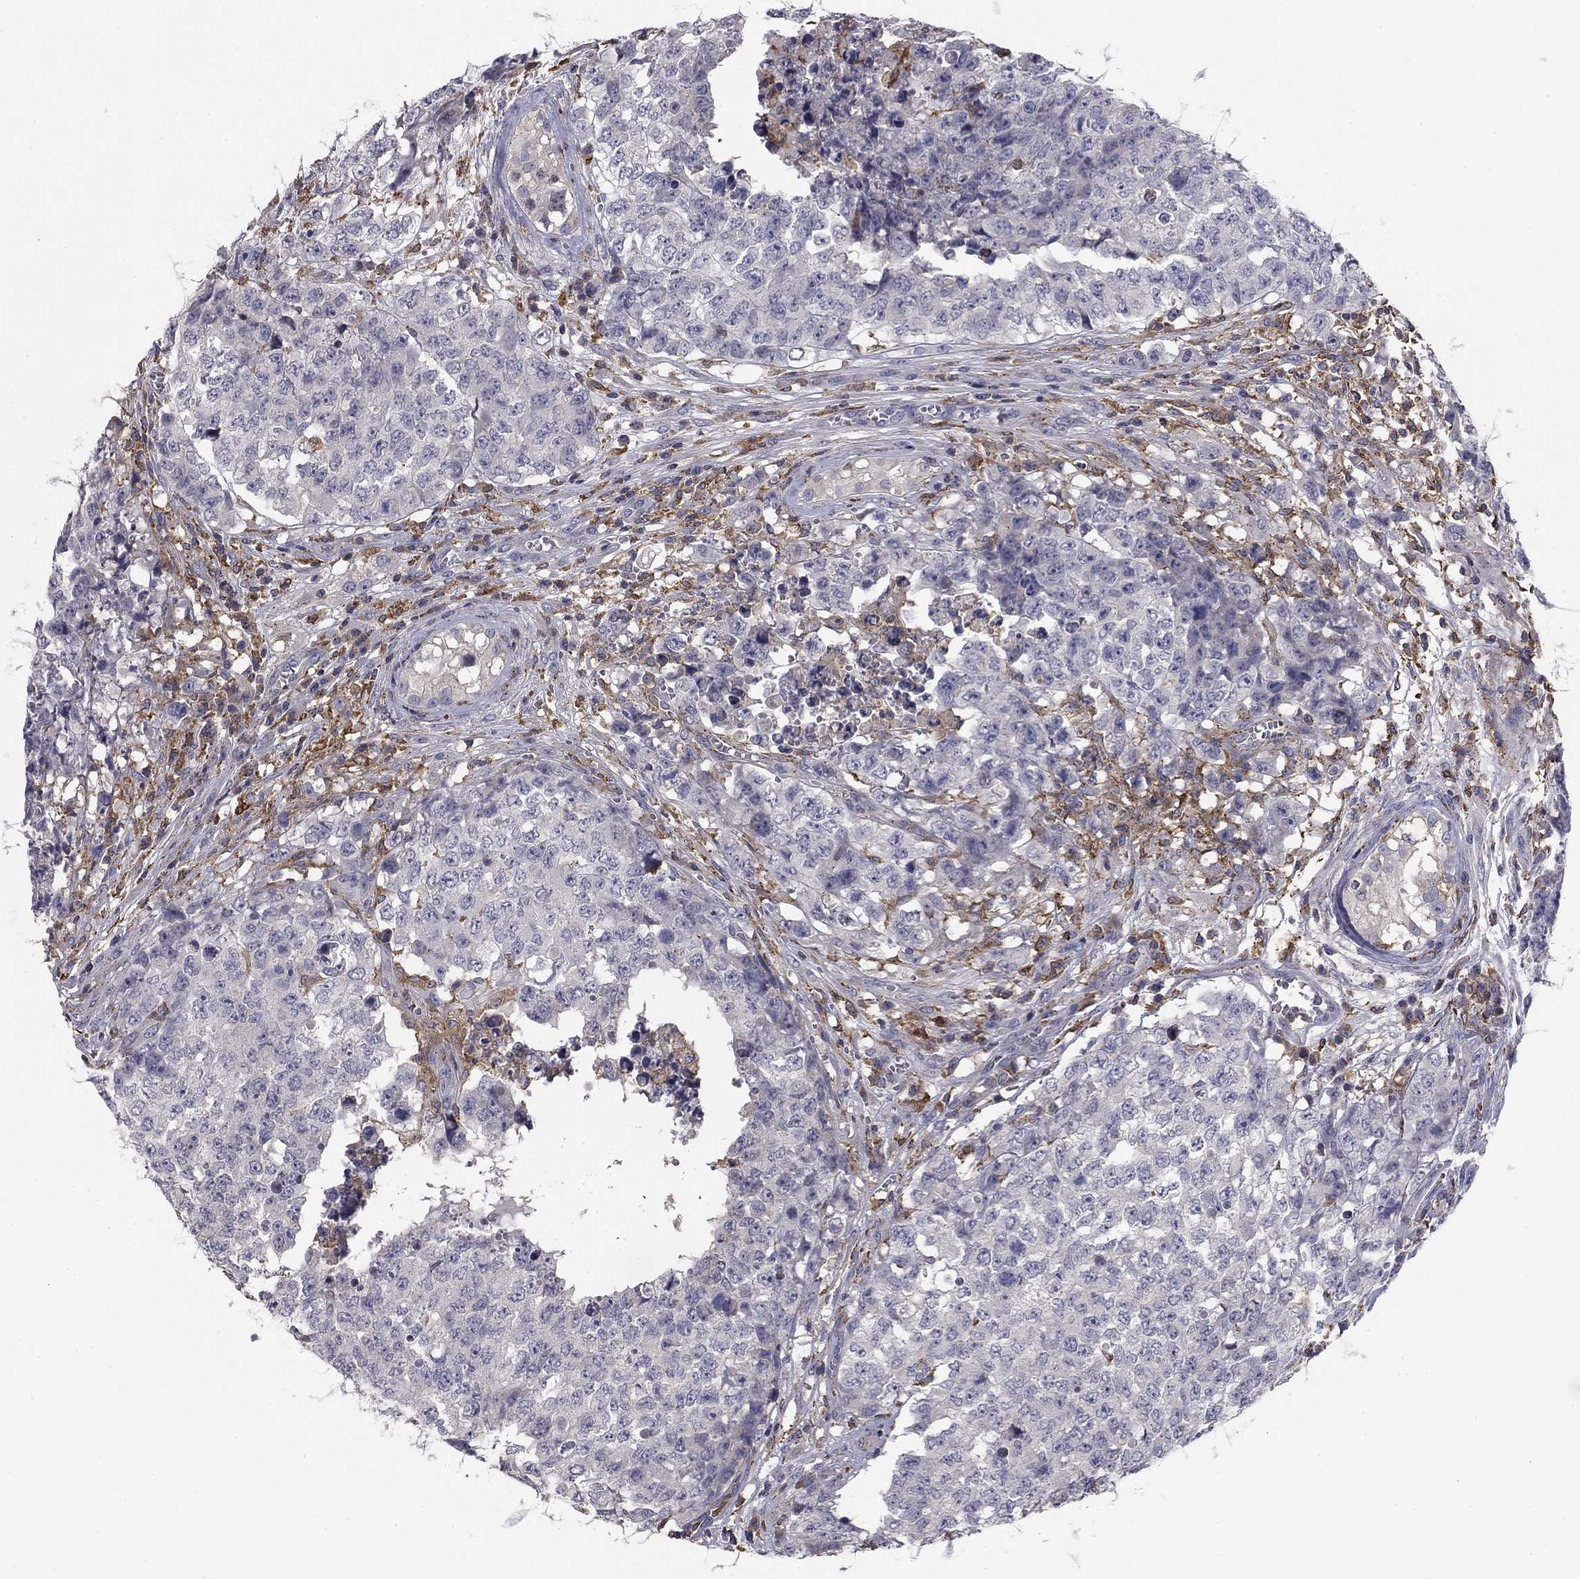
{"staining": {"intensity": "negative", "quantity": "none", "location": "none"}, "tissue": "testis cancer", "cell_type": "Tumor cells", "image_type": "cancer", "snomed": [{"axis": "morphology", "description": "Carcinoma, Embryonal, NOS"}, {"axis": "topography", "description": "Testis"}], "caption": "Histopathology image shows no protein staining in tumor cells of testis embryonal carcinoma tissue. The staining was performed using DAB (3,3'-diaminobenzidine) to visualize the protein expression in brown, while the nuclei were stained in blue with hematoxylin (Magnification: 20x).", "gene": "PLCB2", "patient": {"sex": "male", "age": 23}}